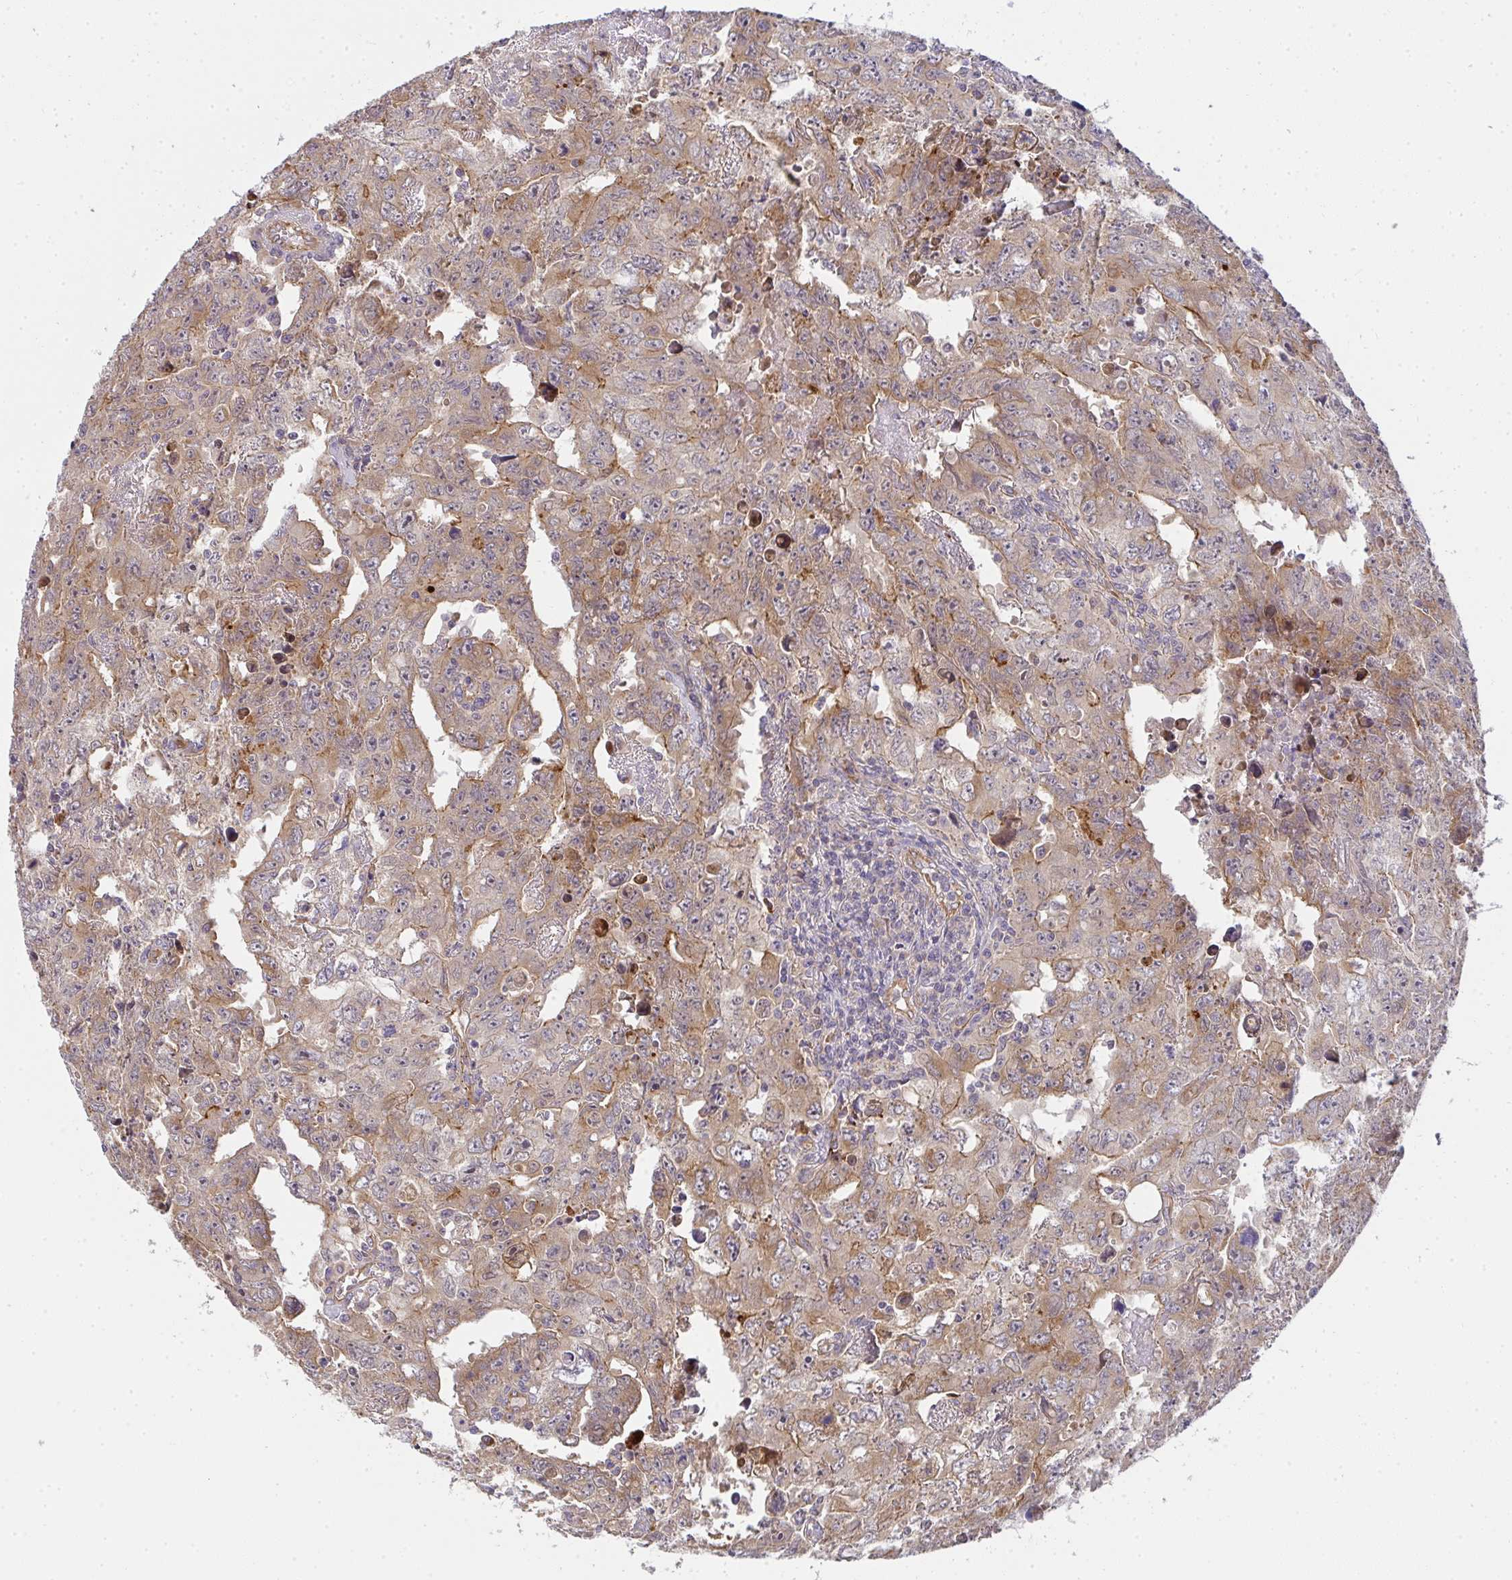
{"staining": {"intensity": "moderate", "quantity": ">75%", "location": "cytoplasmic/membranous"}, "tissue": "testis cancer", "cell_type": "Tumor cells", "image_type": "cancer", "snomed": [{"axis": "morphology", "description": "Carcinoma, Embryonal, NOS"}, {"axis": "topography", "description": "Testis"}], "caption": "Immunohistochemical staining of testis cancer (embryonal carcinoma) demonstrates medium levels of moderate cytoplasmic/membranous positivity in approximately >75% of tumor cells. (DAB (3,3'-diaminobenzidine) IHC with brightfield microscopy, high magnification).", "gene": "B4GALT6", "patient": {"sex": "male", "age": 24}}